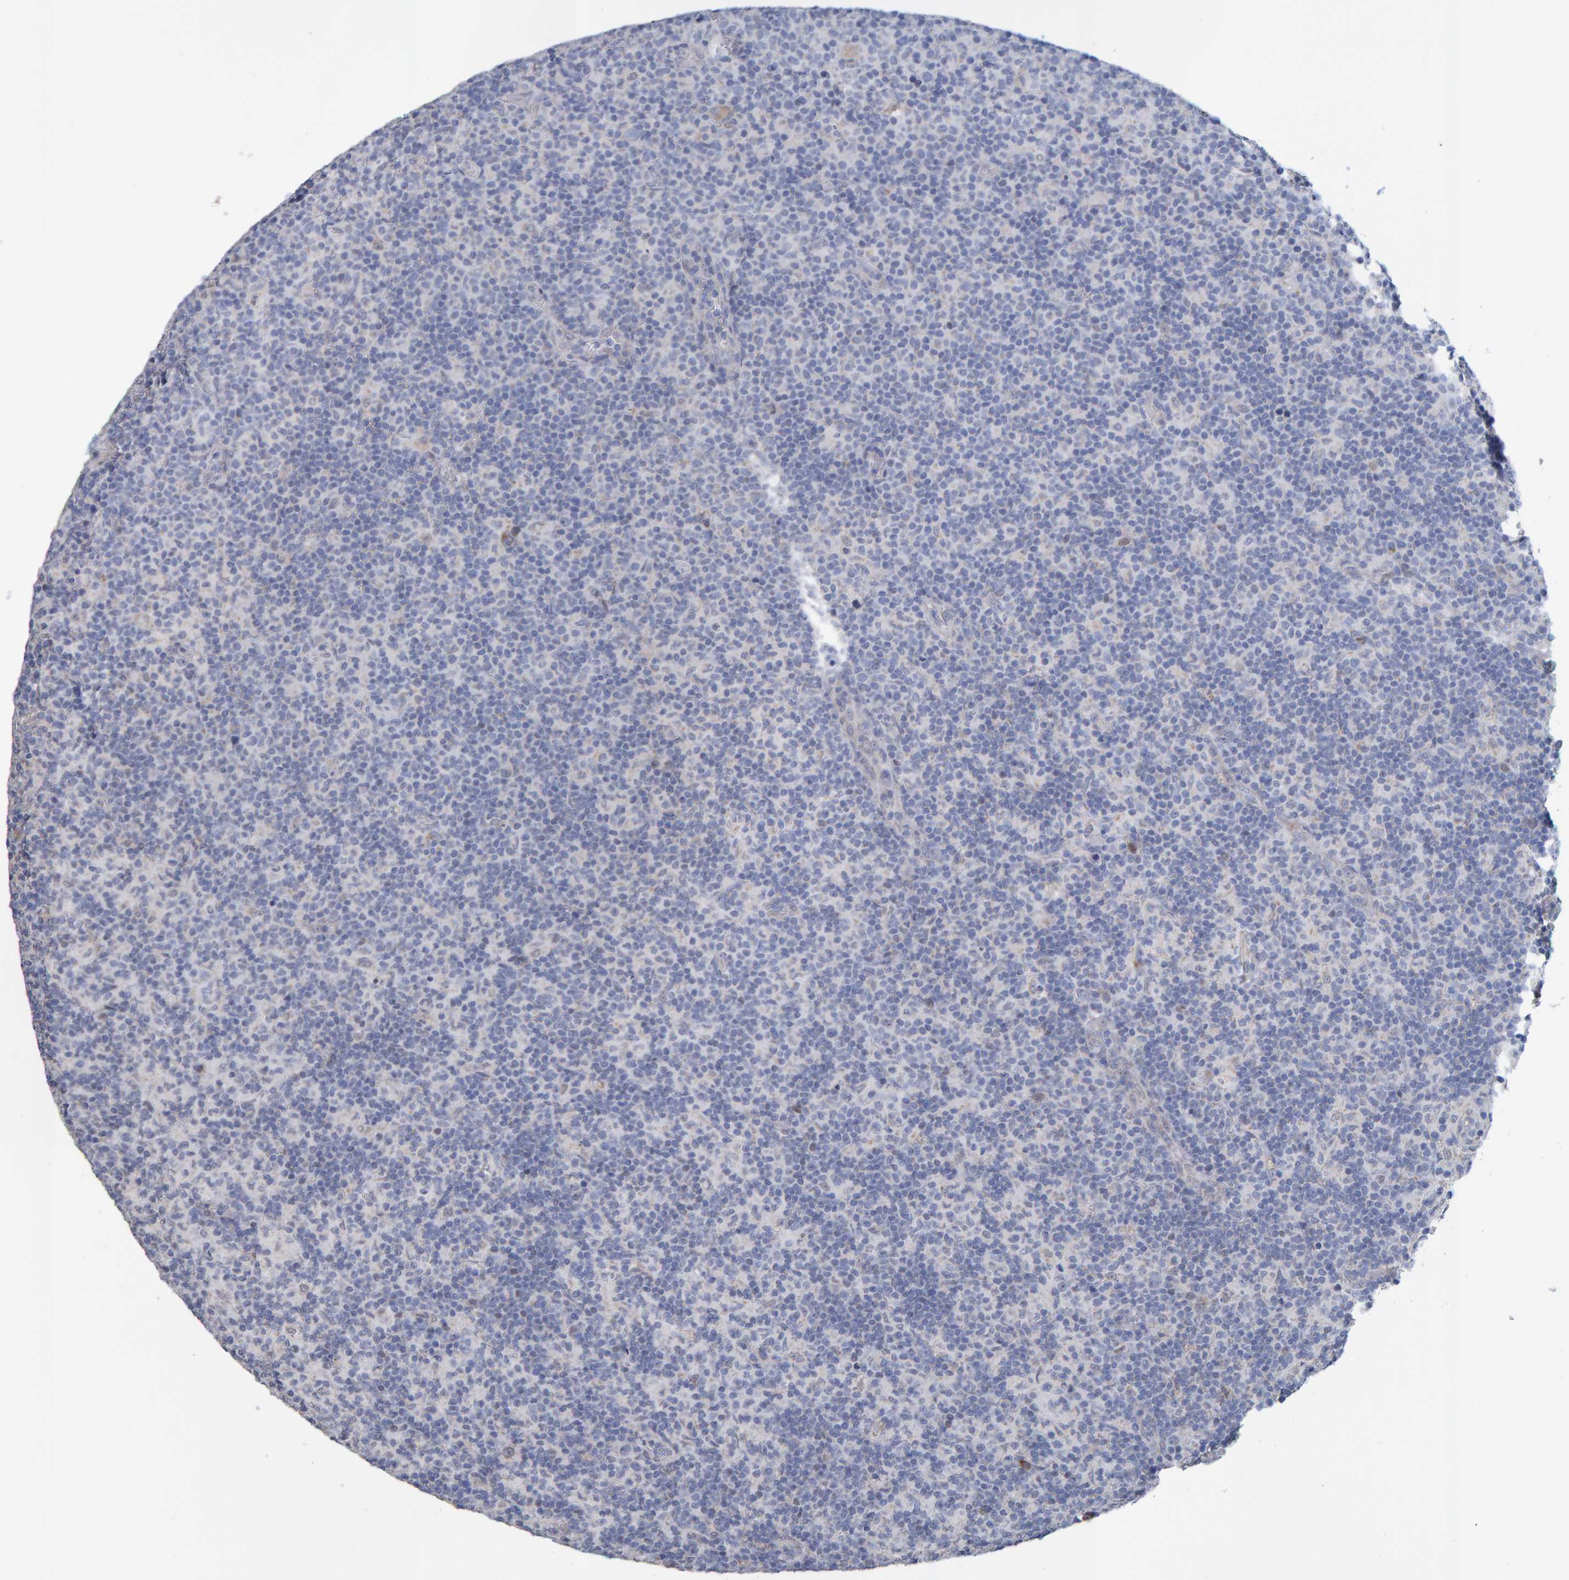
{"staining": {"intensity": "negative", "quantity": "none", "location": "none"}, "tissue": "lymph node", "cell_type": "Germinal center cells", "image_type": "normal", "snomed": [{"axis": "morphology", "description": "Normal tissue, NOS"}, {"axis": "morphology", "description": "Inflammation, NOS"}, {"axis": "topography", "description": "Lymph node"}], "caption": "Protein analysis of normal lymph node demonstrates no significant expression in germinal center cells. The staining was performed using DAB to visualize the protein expression in brown, while the nuclei were stained in blue with hematoxylin (Magnification: 20x).", "gene": "USP43", "patient": {"sex": "male", "age": 55}}